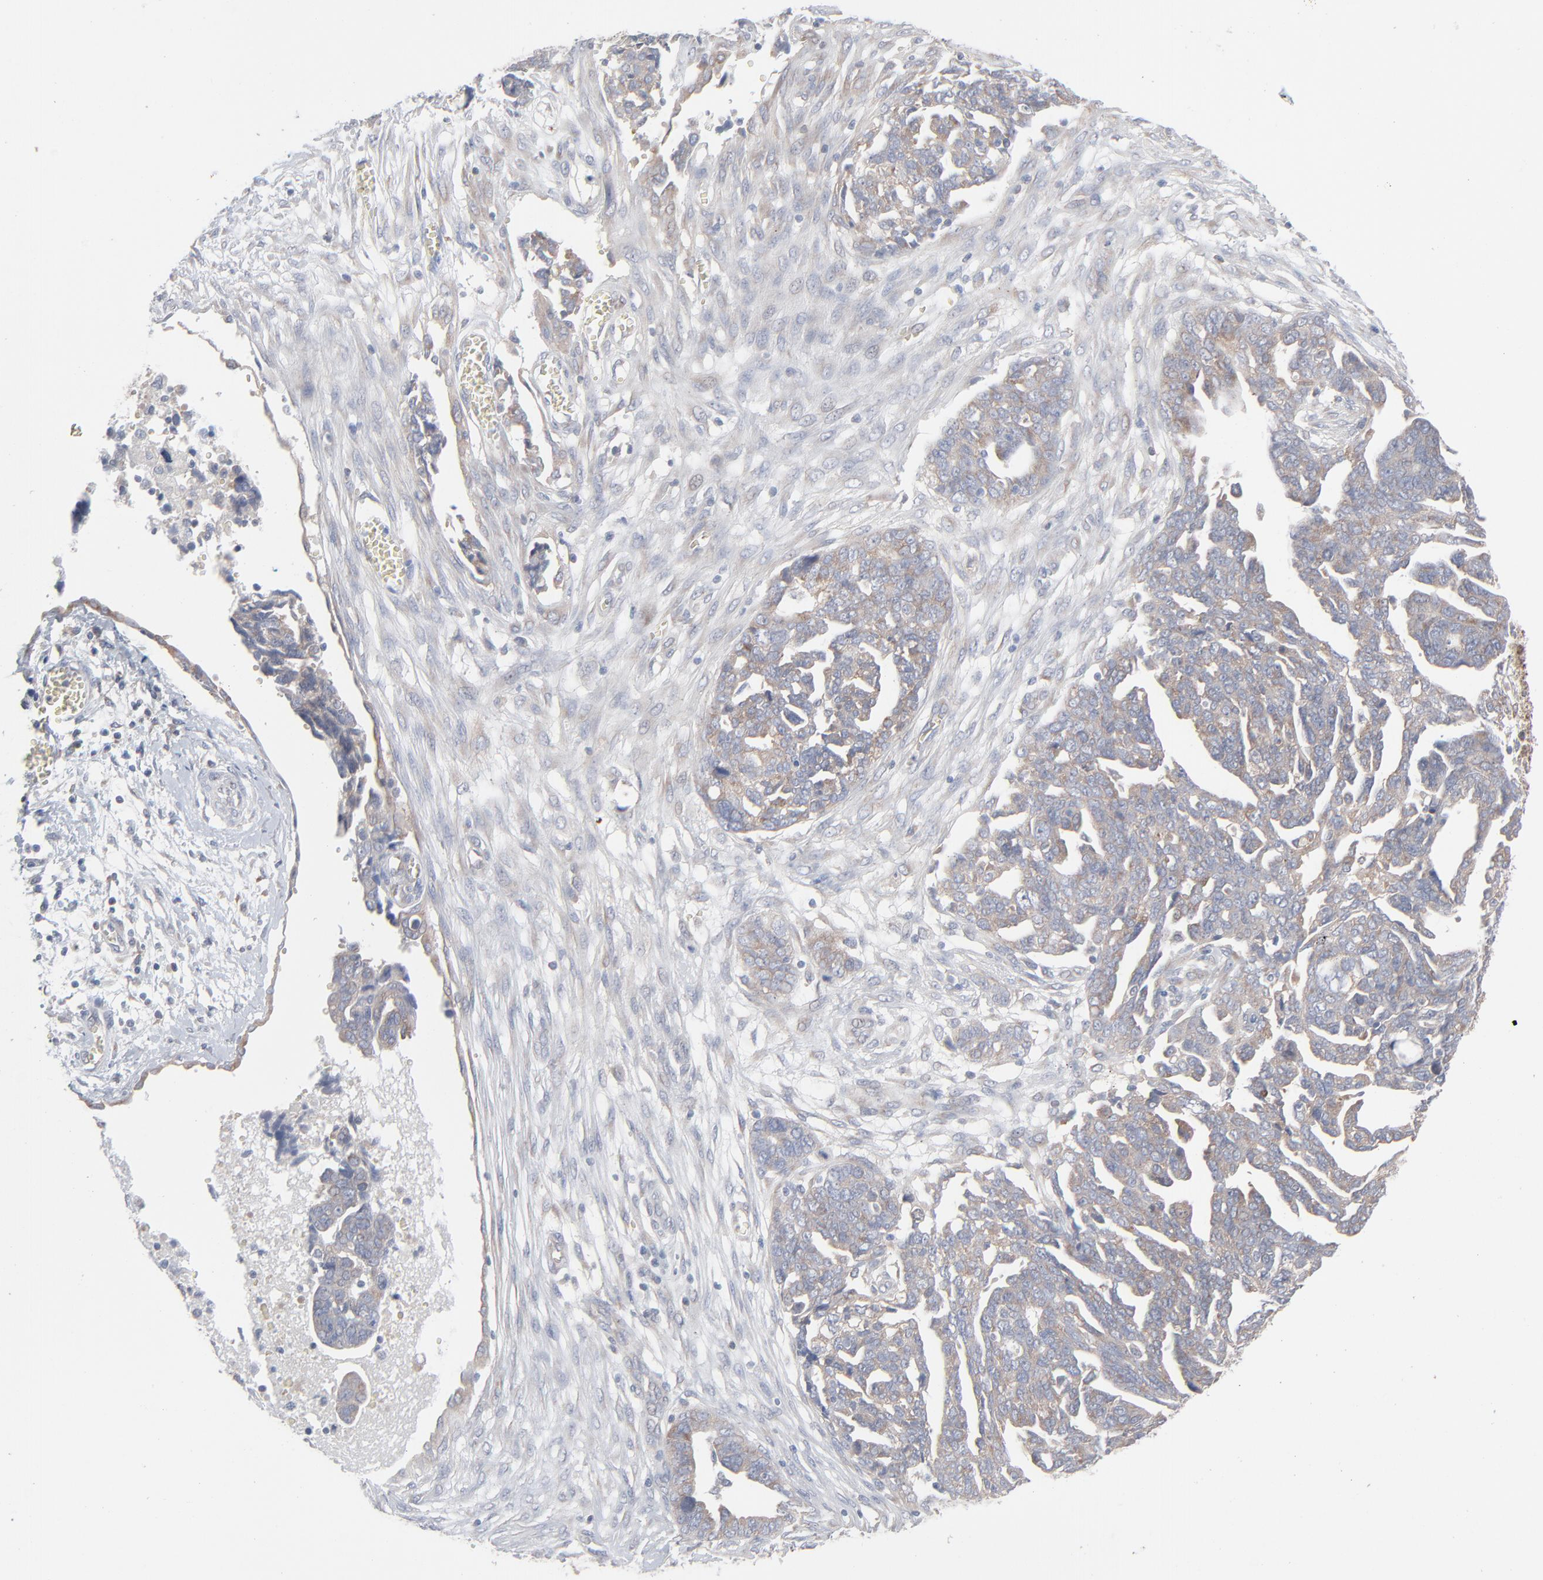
{"staining": {"intensity": "weak", "quantity": ">75%", "location": "cytoplasmic/membranous"}, "tissue": "ovarian cancer", "cell_type": "Tumor cells", "image_type": "cancer", "snomed": [{"axis": "morphology", "description": "Normal tissue, NOS"}, {"axis": "morphology", "description": "Cystadenocarcinoma, serous, NOS"}, {"axis": "topography", "description": "Fallopian tube"}, {"axis": "topography", "description": "Ovary"}], "caption": "Ovarian cancer was stained to show a protein in brown. There is low levels of weak cytoplasmic/membranous positivity in about >75% of tumor cells. (IHC, brightfield microscopy, high magnification).", "gene": "KDSR", "patient": {"sex": "female", "age": 56}}